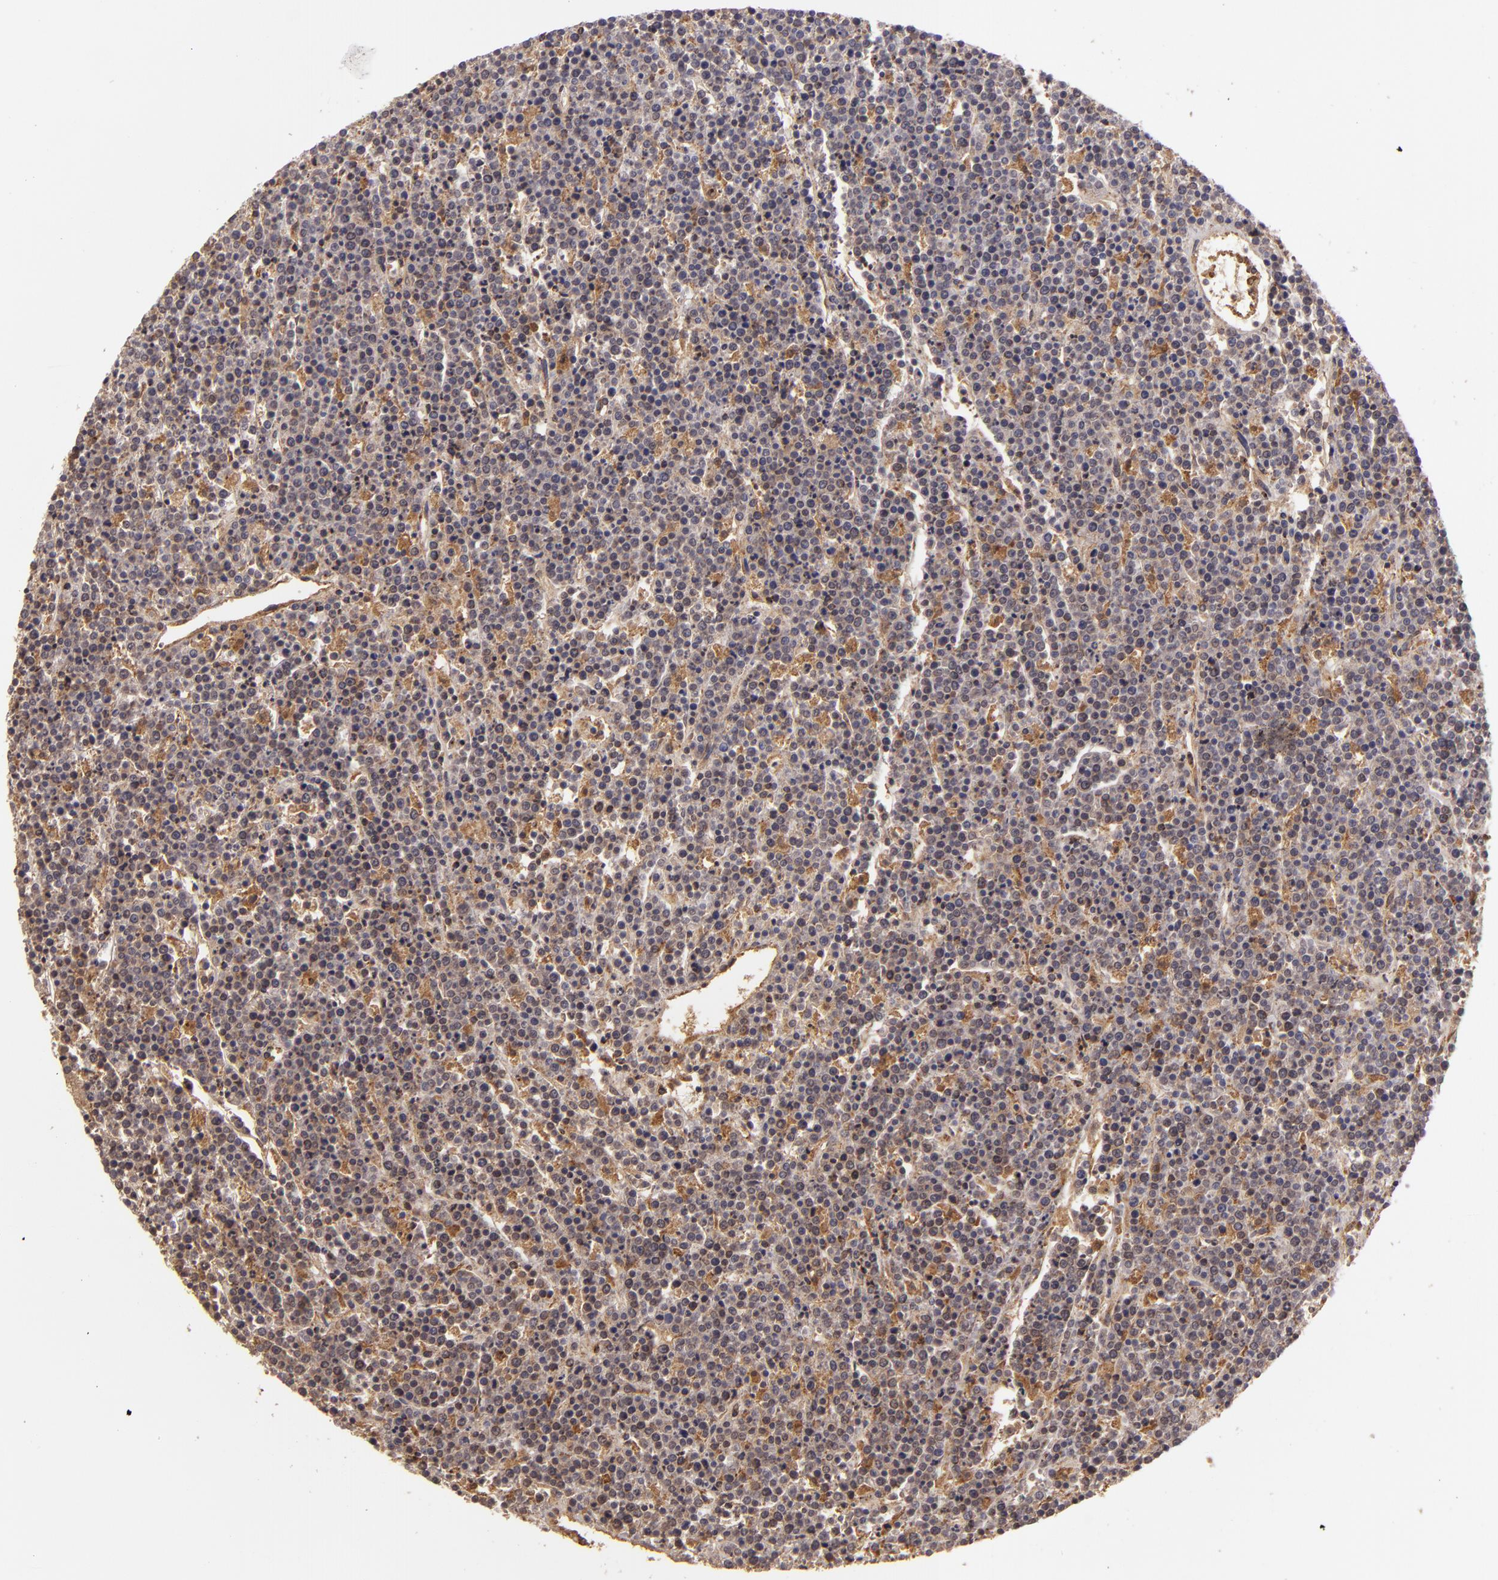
{"staining": {"intensity": "negative", "quantity": "none", "location": "none"}, "tissue": "lymphoma", "cell_type": "Tumor cells", "image_type": "cancer", "snomed": [{"axis": "morphology", "description": "Malignant lymphoma, non-Hodgkin's type, High grade"}, {"axis": "topography", "description": "Ovary"}], "caption": "Tumor cells show no significant staining in lymphoma. (DAB immunohistochemistry (IHC) with hematoxylin counter stain).", "gene": "CFB", "patient": {"sex": "female", "age": 56}}